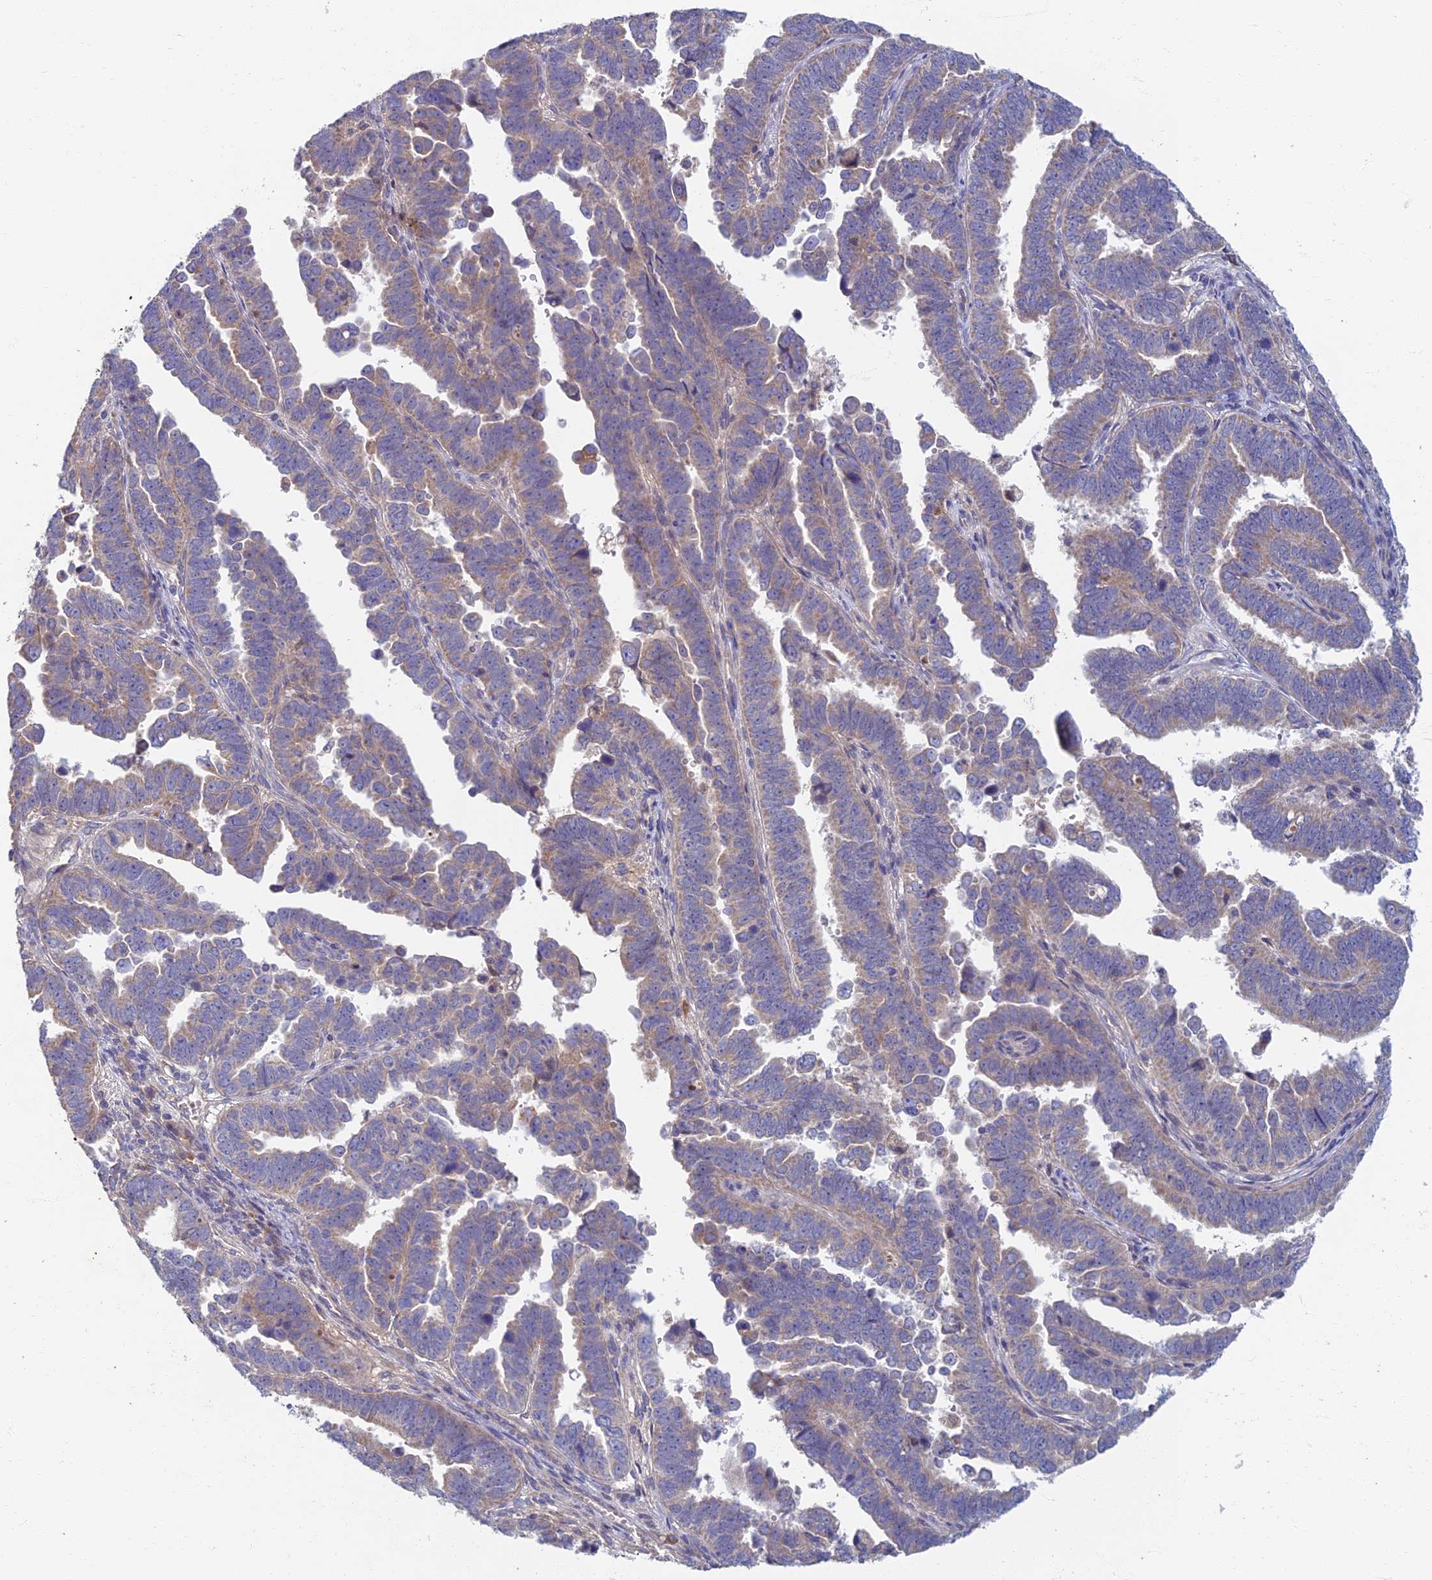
{"staining": {"intensity": "weak", "quantity": "25%-75%", "location": "cytoplasmic/membranous"}, "tissue": "endometrial cancer", "cell_type": "Tumor cells", "image_type": "cancer", "snomed": [{"axis": "morphology", "description": "Adenocarcinoma, NOS"}, {"axis": "topography", "description": "Endometrium"}], "caption": "Protein expression analysis of human endometrial cancer (adenocarcinoma) reveals weak cytoplasmic/membranous positivity in about 25%-75% of tumor cells.", "gene": "SOGA1", "patient": {"sex": "female", "age": 75}}